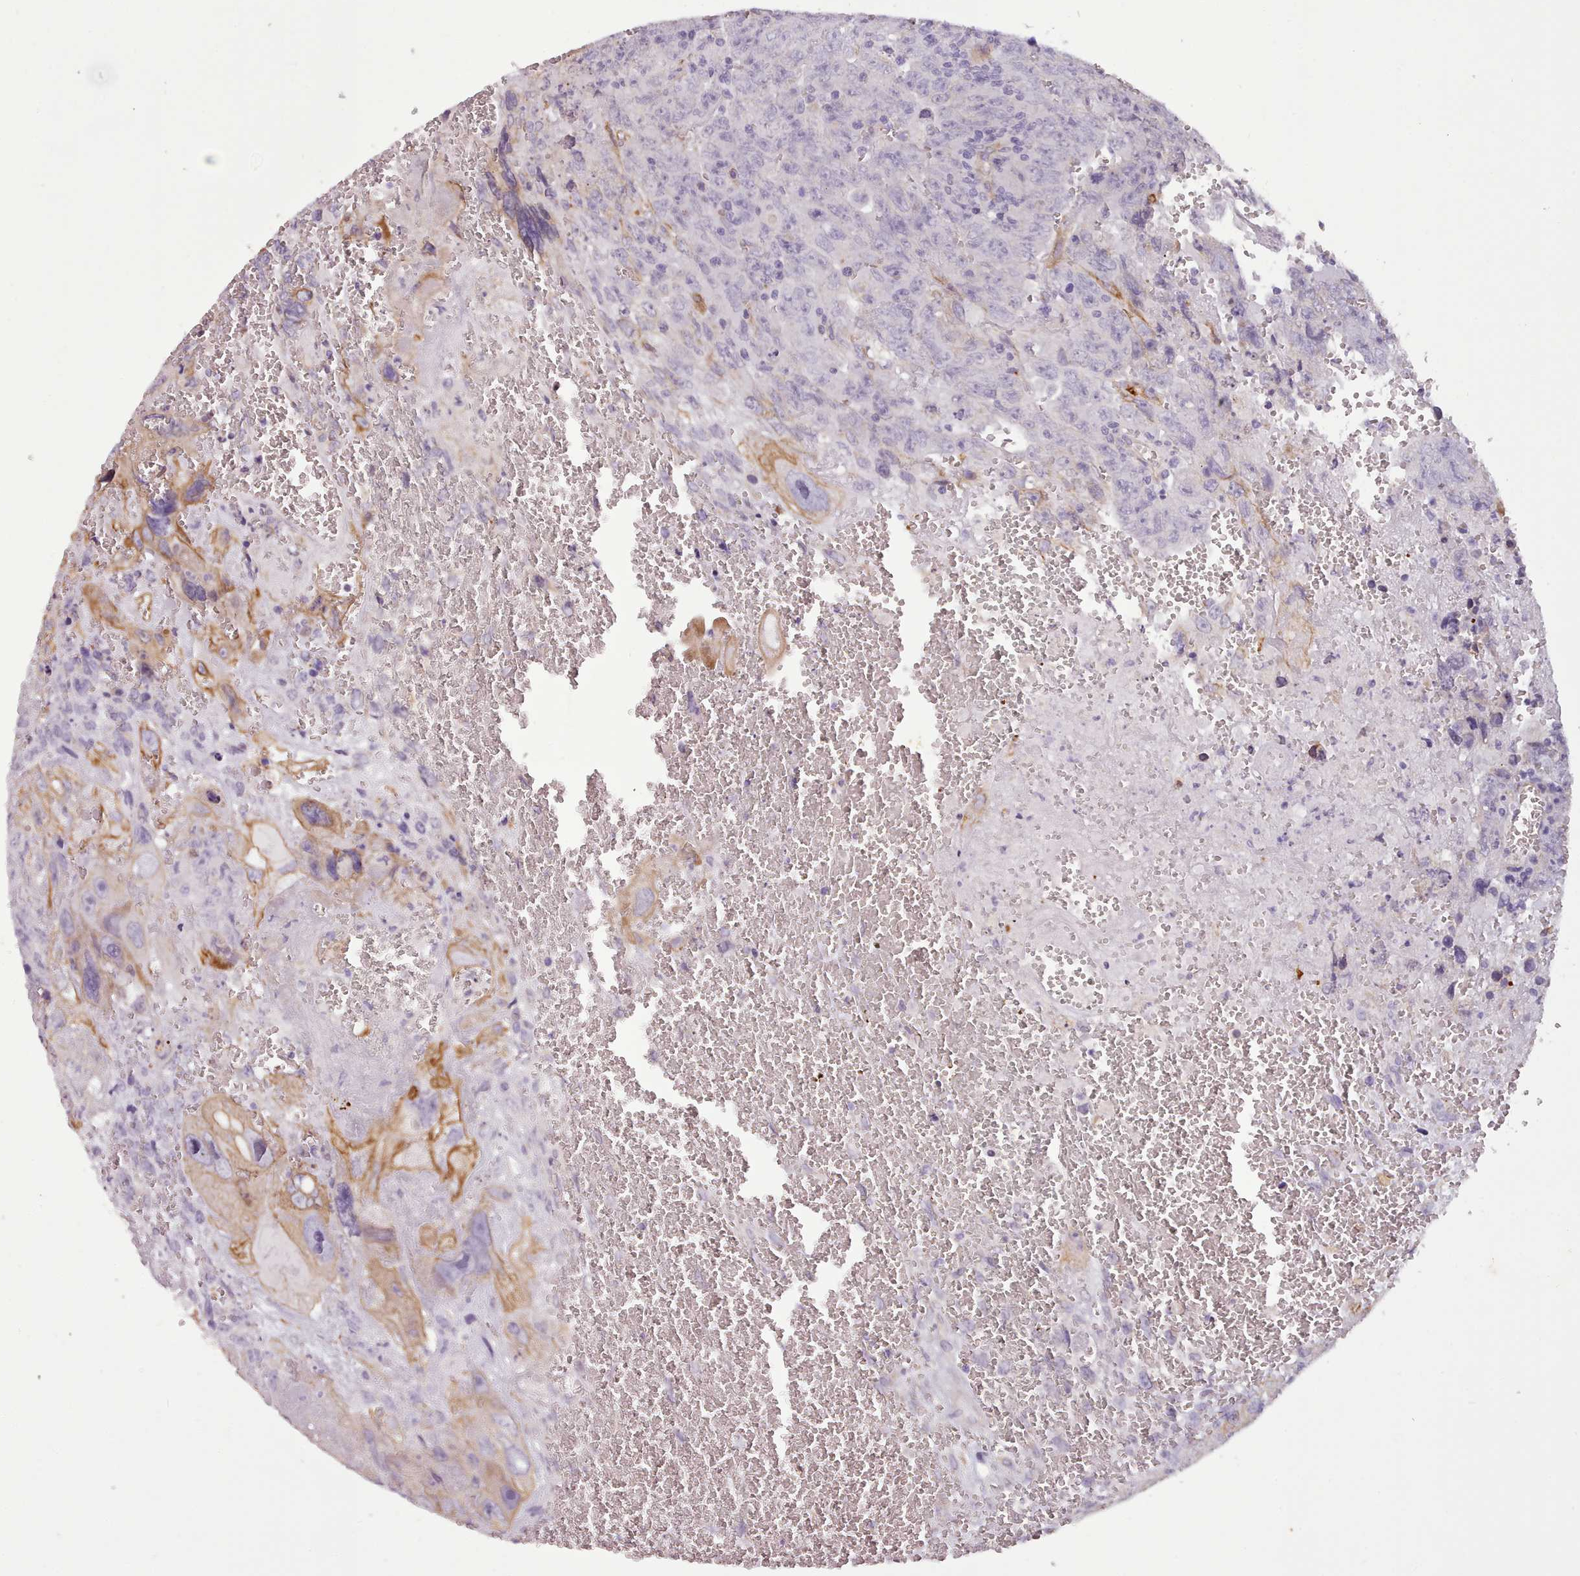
{"staining": {"intensity": "negative", "quantity": "none", "location": "none"}, "tissue": "testis cancer", "cell_type": "Tumor cells", "image_type": "cancer", "snomed": [{"axis": "morphology", "description": "Carcinoma, Embryonal, NOS"}, {"axis": "topography", "description": "Testis"}], "caption": "Human testis embryonal carcinoma stained for a protein using immunohistochemistry (IHC) displays no expression in tumor cells.", "gene": "PLD4", "patient": {"sex": "male", "age": 28}}